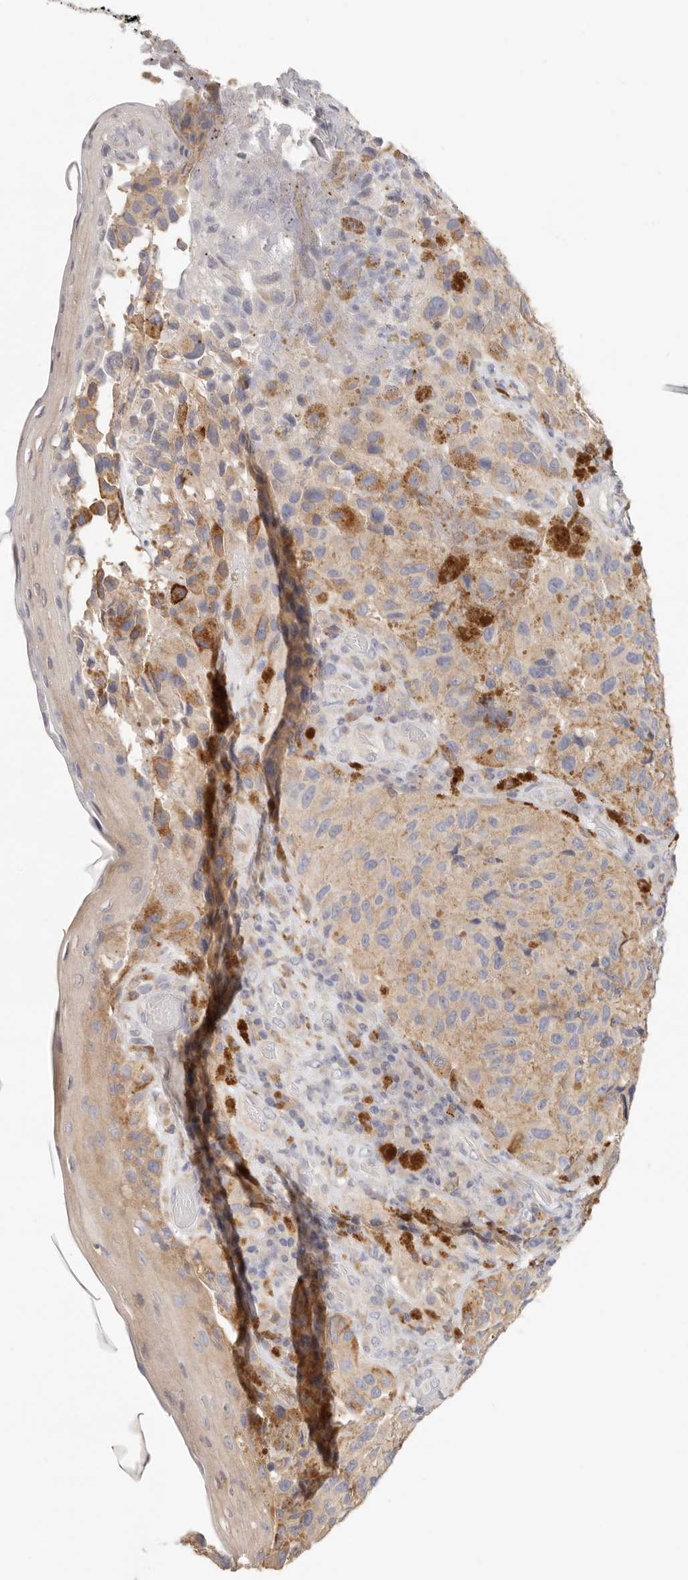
{"staining": {"intensity": "negative", "quantity": "none", "location": "none"}, "tissue": "melanoma", "cell_type": "Tumor cells", "image_type": "cancer", "snomed": [{"axis": "morphology", "description": "Malignant melanoma, NOS"}, {"axis": "topography", "description": "Skin"}], "caption": "Human melanoma stained for a protein using IHC exhibits no positivity in tumor cells.", "gene": "ANXA9", "patient": {"sex": "female", "age": 73}}